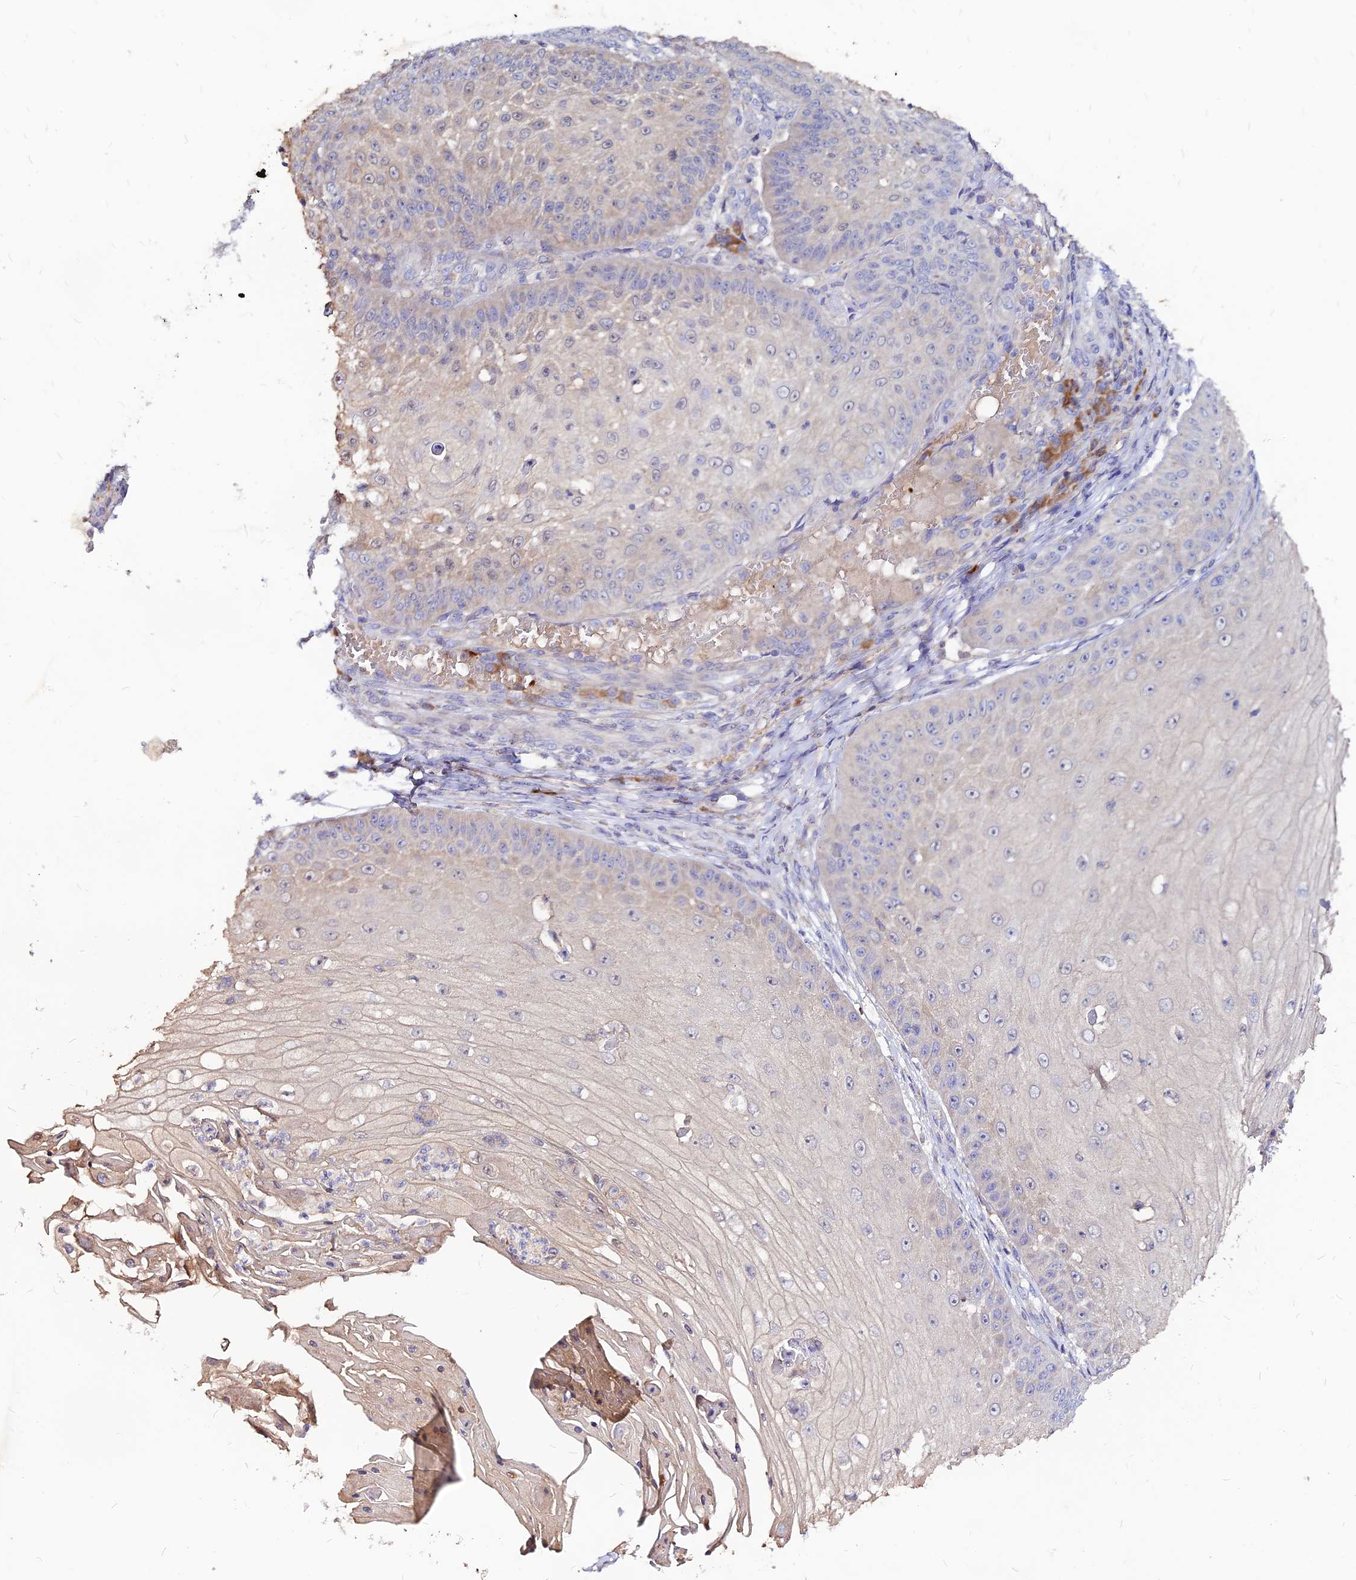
{"staining": {"intensity": "negative", "quantity": "none", "location": "none"}, "tissue": "skin cancer", "cell_type": "Tumor cells", "image_type": "cancer", "snomed": [{"axis": "morphology", "description": "Squamous cell carcinoma, NOS"}, {"axis": "topography", "description": "Skin"}], "caption": "Tumor cells show no significant staining in skin cancer (squamous cell carcinoma).", "gene": "DENND2D", "patient": {"sex": "male", "age": 70}}